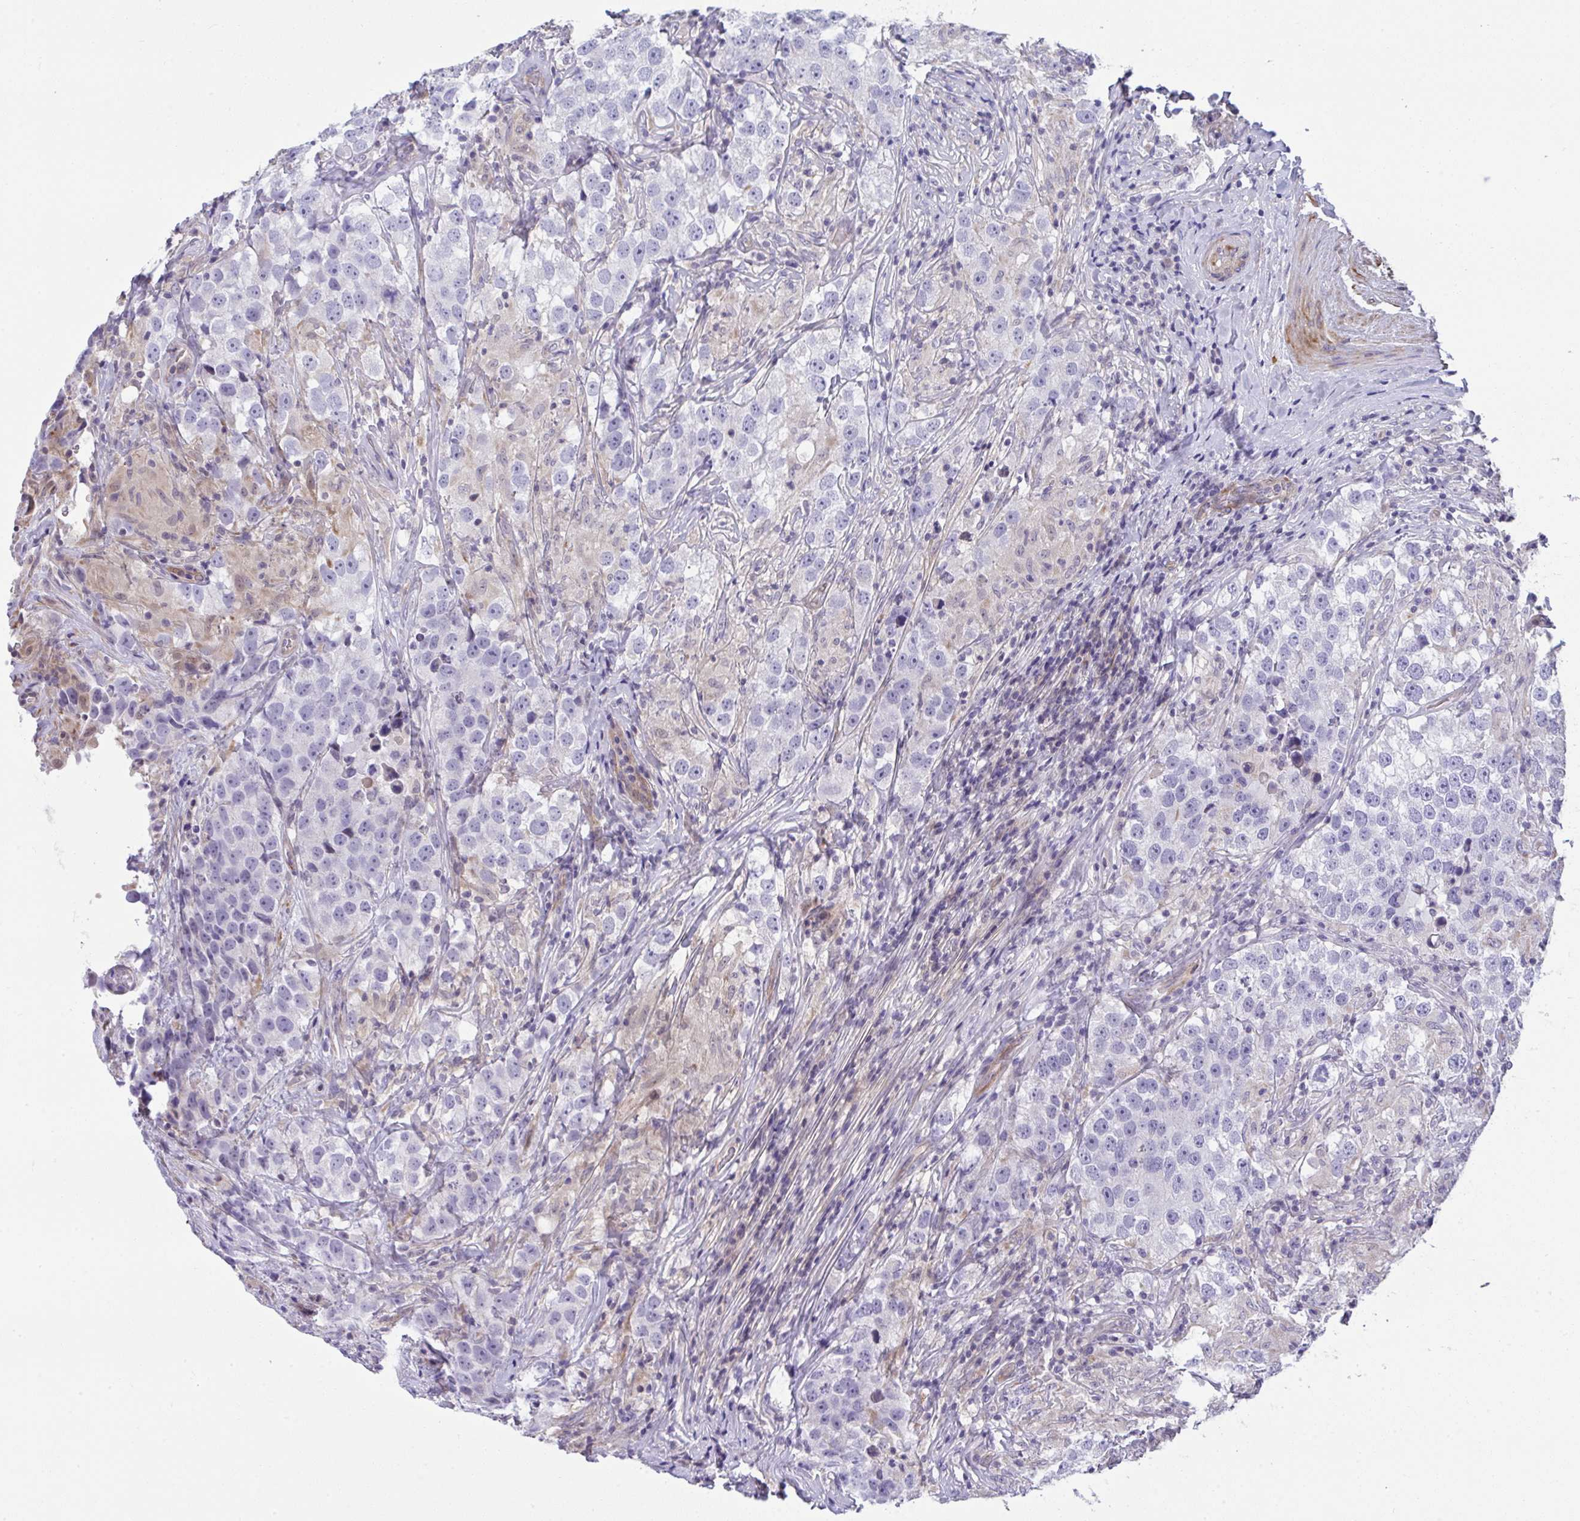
{"staining": {"intensity": "negative", "quantity": "none", "location": "none"}, "tissue": "testis cancer", "cell_type": "Tumor cells", "image_type": "cancer", "snomed": [{"axis": "morphology", "description": "Seminoma, NOS"}, {"axis": "topography", "description": "Testis"}], "caption": "DAB immunohistochemical staining of testis cancer reveals no significant staining in tumor cells.", "gene": "MYL12A", "patient": {"sex": "male", "age": 46}}